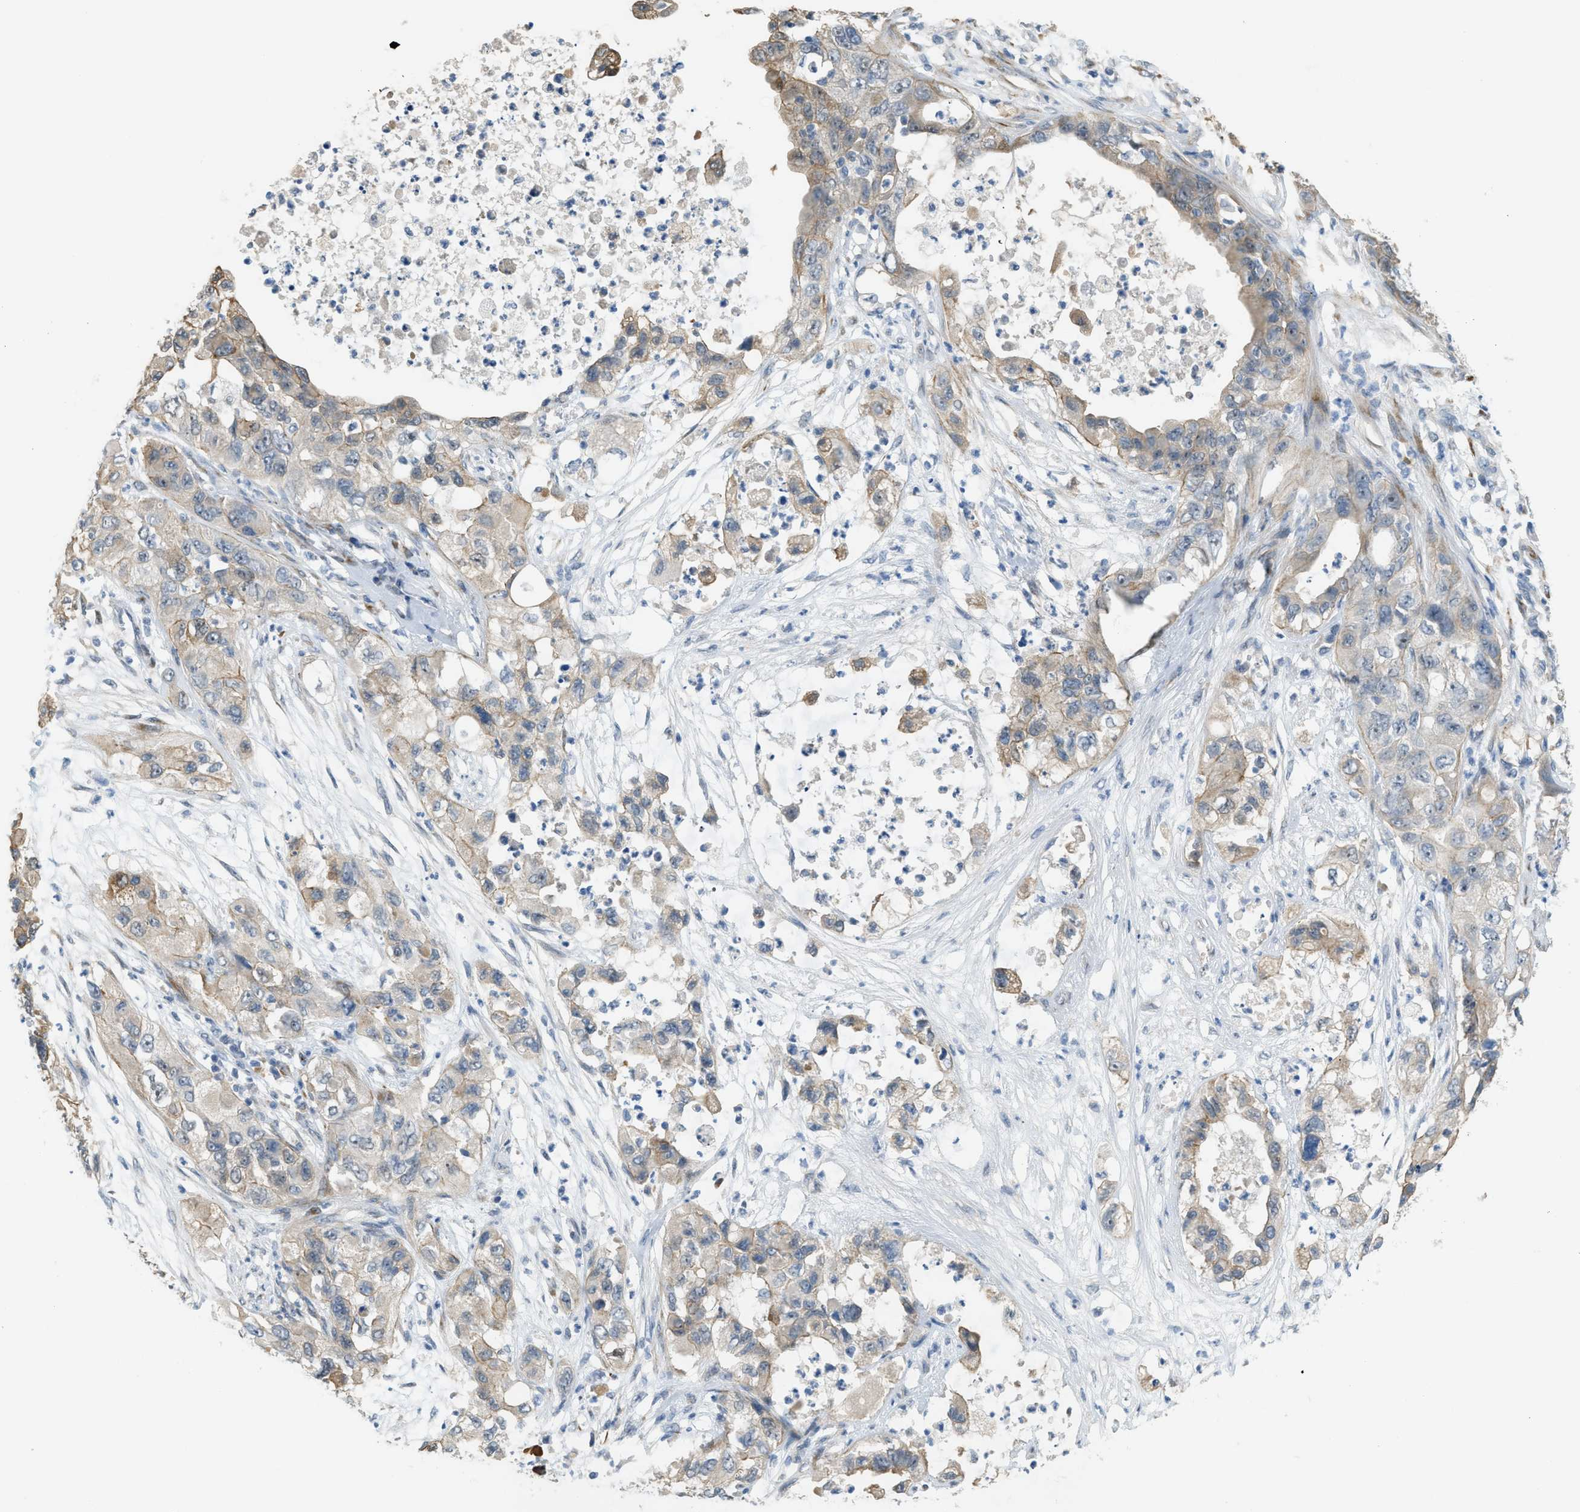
{"staining": {"intensity": "weak", "quantity": "25%-75%", "location": "cytoplasmic/membranous"}, "tissue": "pancreatic cancer", "cell_type": "Tumor cells", "image_type": "cancer", "snomed": [{"axis": "morphology", "description": "Adenocarcinoma, NOS"}, {"axis": "topography", "description": "Pancreas"}], "caption": "IHC micrograph of neoplastic tissue: pancreatic adenocarcinoma stained using IHC exhibits low levels of weak protein expression localized specifically in the cytoplasmic/membranous of tumor cells, appearing as a cytoplasmic/membranous brown color.", "gene": "TMEM154", "patient": {"sex": "female", "age": 78}}